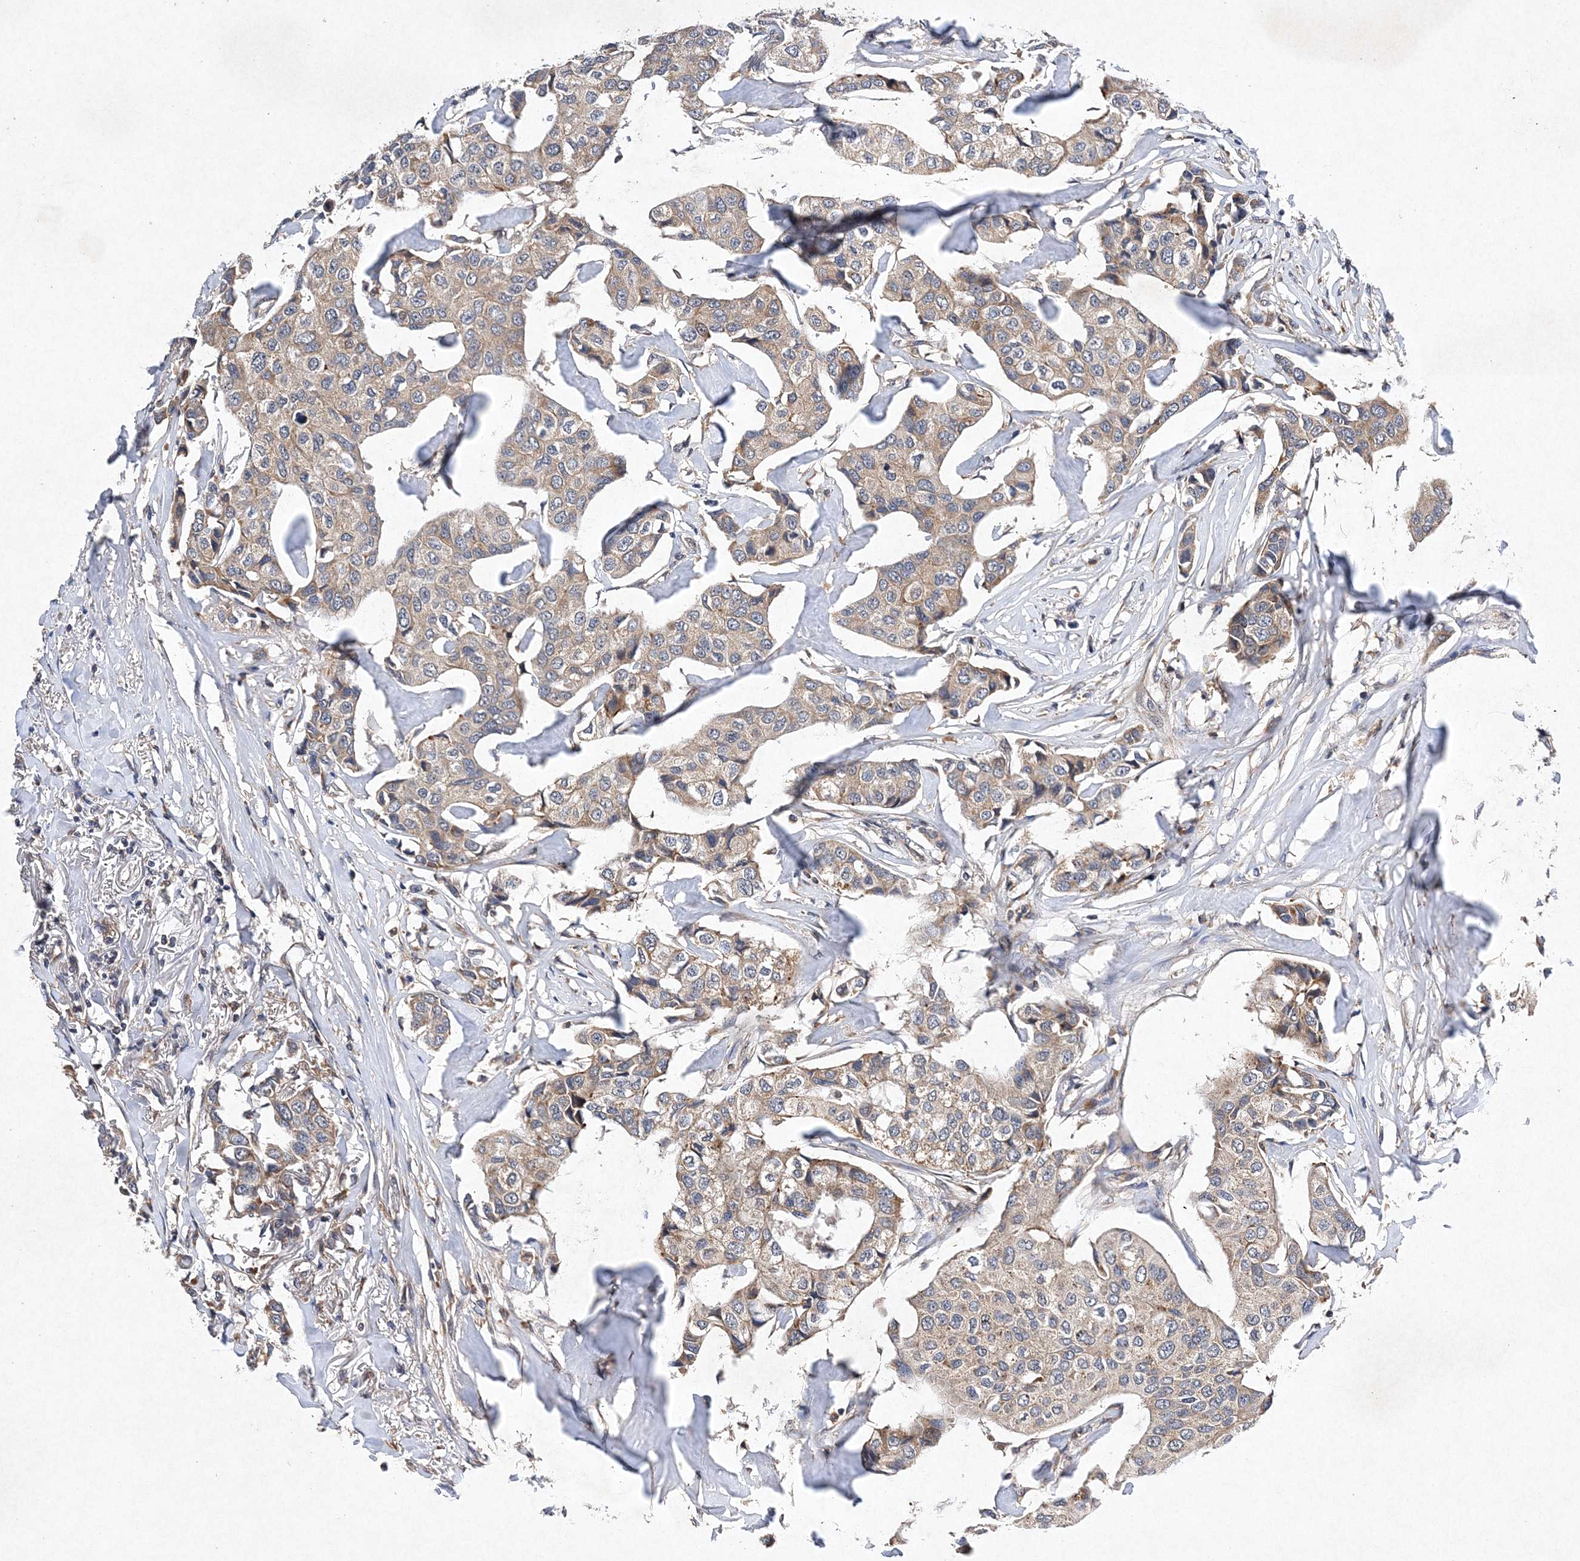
{"staining": {"intensity": "moderate", "quantity": "25%-75%", "location": "cytoplasmic/membranous"}, "tissue": "breast cancer", "cell_type": "Tumor cells", "image_type": "cancer", "snomed": [{"axis": "morphology", "description": "Duct carcinoma"}, {"axis": "topography", "description": "Breast"}], "caption": "Moderate cytoplasmic/membranous protein positivity is seen in about 25%-75% of tumor cells in invasive ductal carcinoma (breast). The protein is stained brown, and the nuclei are stained in blue (DAB (3,3'-diaminobenzidine) IHC with brightfield microscopy, high magnification).", "gene": "PROSER1", "patient": {"sex": "female", "age": 80}}